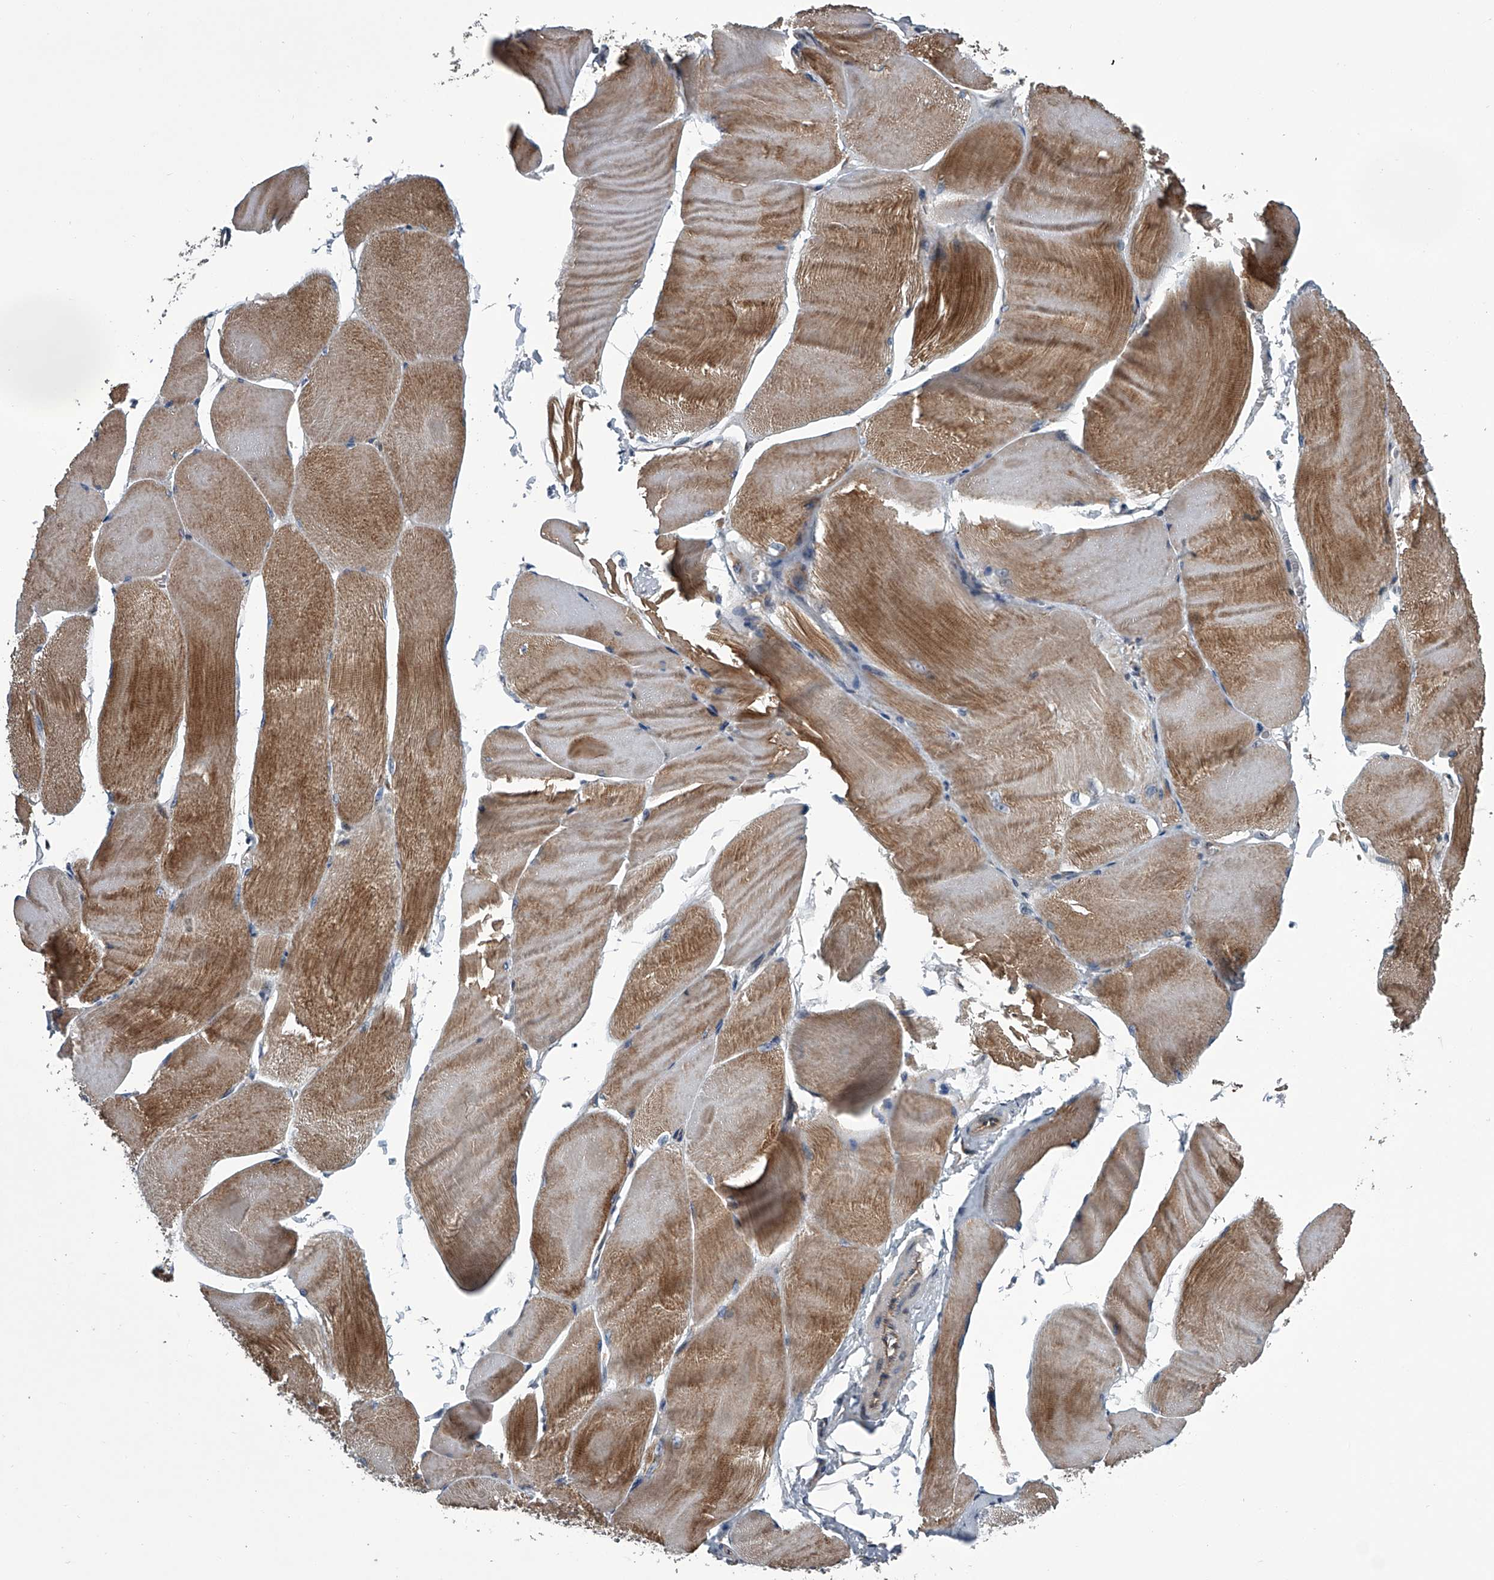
{"staining": {"intensity": "moderate", "quantity": ">75%", "location": "cytoplasmic/membranous"}, "tissue": "skeletal muscle", "cell_type": "Myocytes", "image_type": "normal", "snomed": [{"axis": "morphology", "description": "Normal tissue, NOS"}, {"axis": "morphology", "description": "Basal cell carcinoma"}, {"axis": "topography", "description": "Skeletal muscle"}], "caption": "Immunohistochemistry (IHC) (DAB) staining of unremarkable skeletal muscle exhibits moderate cytoplasmic/membranous protein staining in approximately >75% of myocytes.", "gene": "ABCG1", "patient": {"sex": "female", "age": 64}}